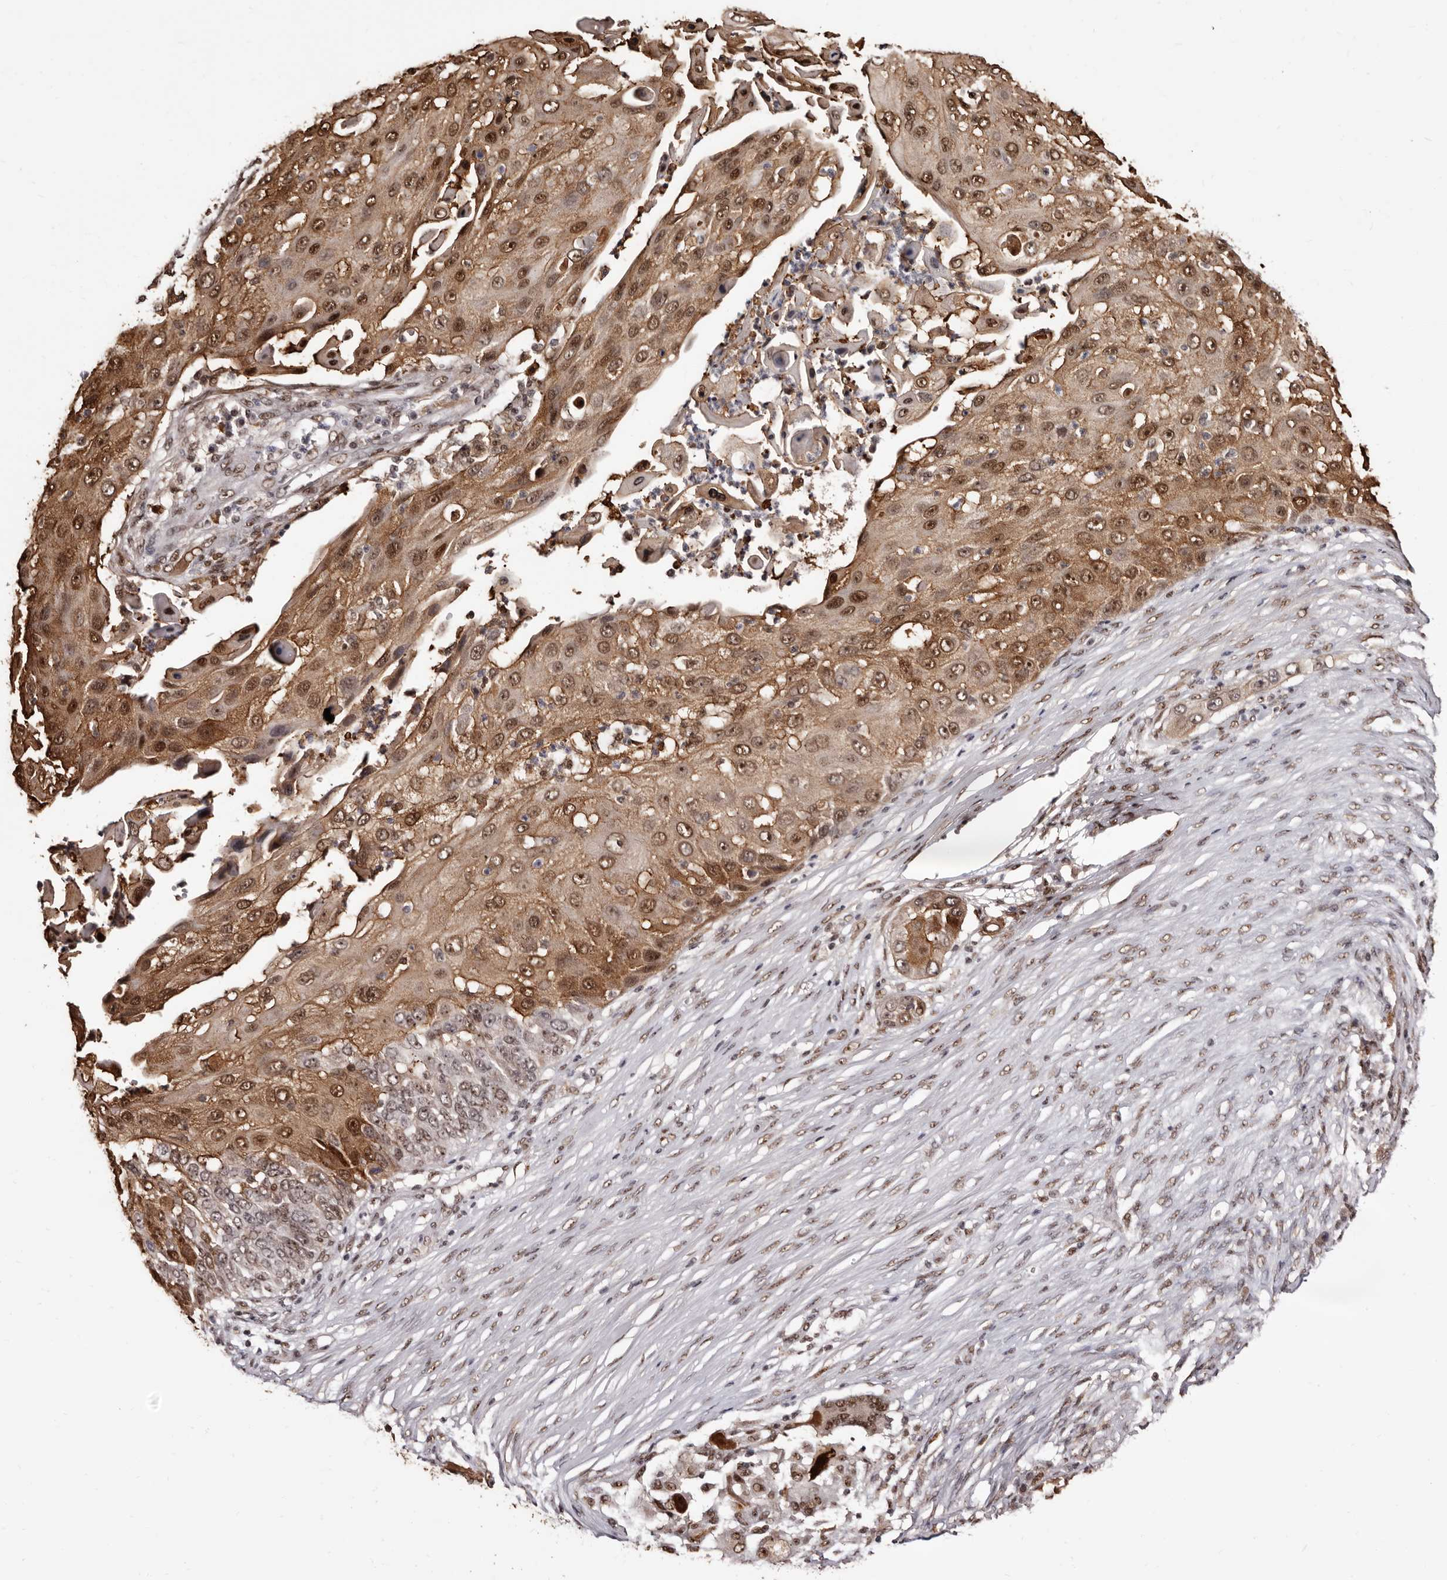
{"staining": {"intensity": "moderate", "quantity": ">75%", "location": "cytoplasmic/membranous,nuclear"}, "tissue": "skin cancer", "cell_type": "Tumor cells", "image_type": "cancer", "snomed": [{"axis": "morphology", "description": "Squamous cell carcinoma, NOS"}, {"axis": "topography", "description": "Skin"}], "caption": "Moderate cytoplasmic/membranous and nuclear protein staining is present in about >75% of tumor cells in squamous cell carcinoma (skin).", "gene": "ANAPC11", "patient": {"sex": "female", "age": 44}}